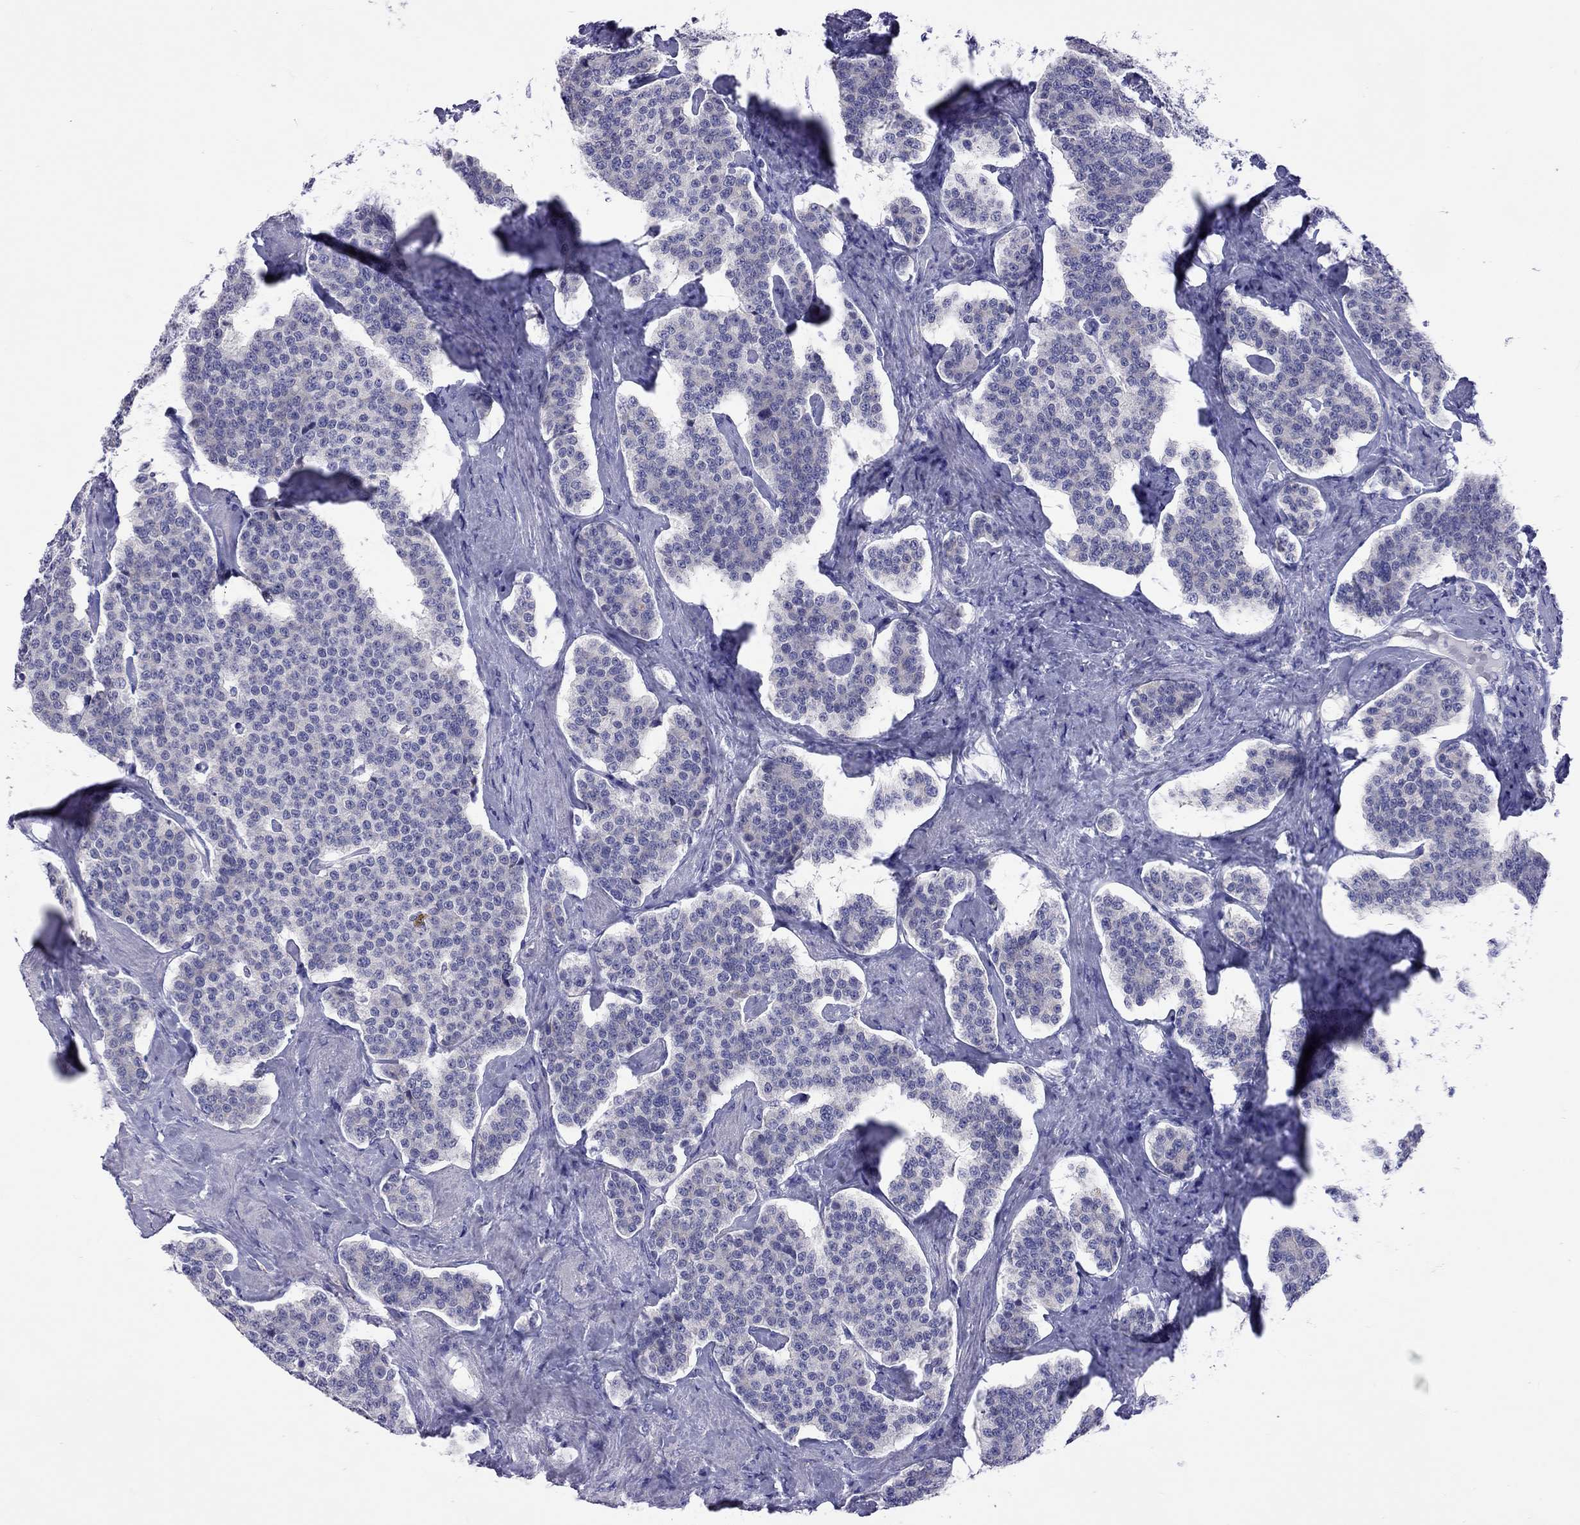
{"staining": {"intensity": "negative", "quantity": "none", "location": "none"}, "tissue": "carcinoid", "cell_type": "Tumor cells", "image_type": "cancer", "snomed": [{"axis": "morphology", "description": "Carcinoid, malignant, NOS"}, {"axis": "topography", "description": "Small intestine"}], "caption": "Malignant carcinoid was stained to show a protein in brown. There is no significant positivity in tumor cells.", "gene": "COL9A1", "patient": {"sex": "female", "age": 58}}